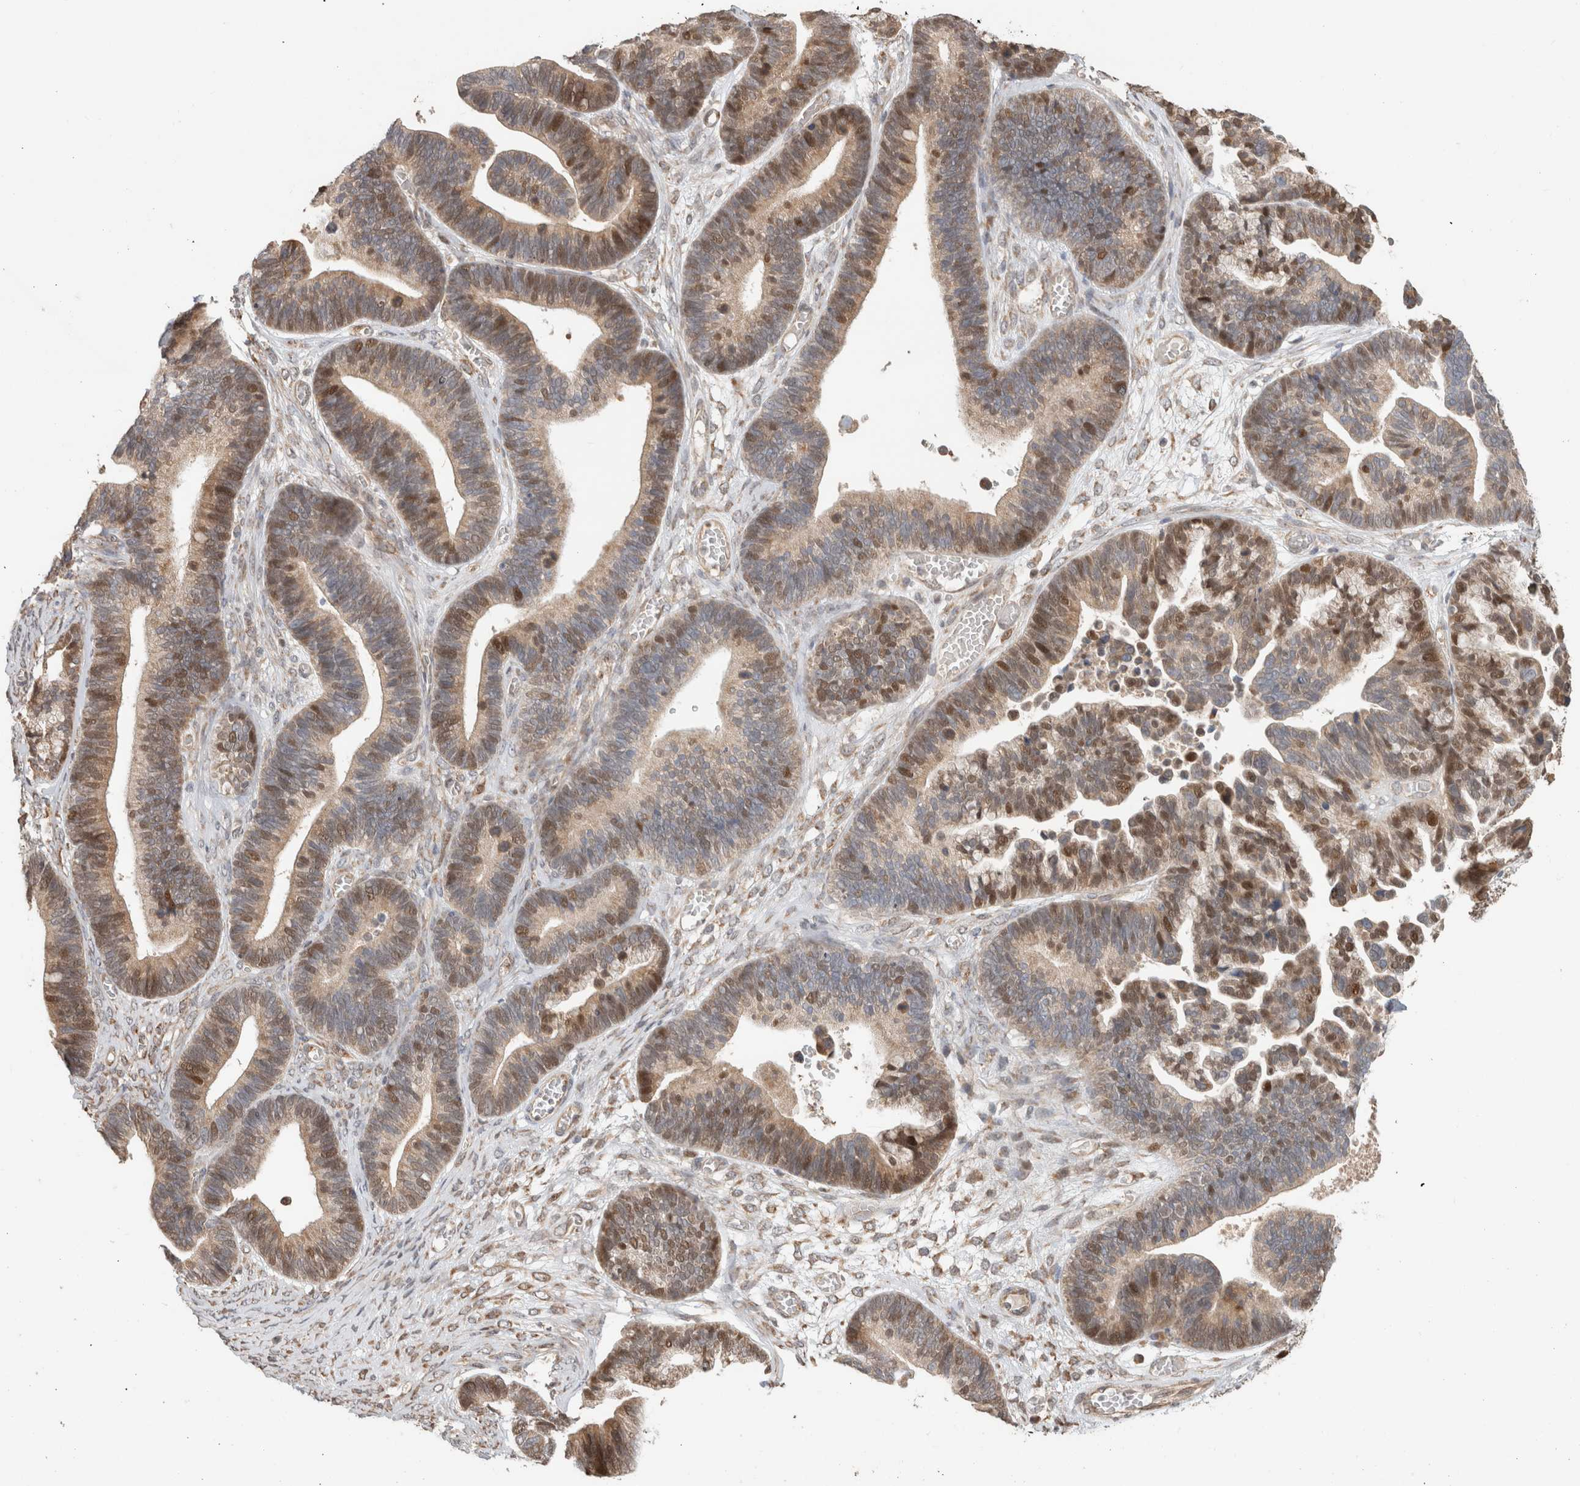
{"staining": {"intensity": "moderate", "quantity": ">75%", "location": "cytoplasmic/membranous,nuclear"}, "tissue": "ovarian cancer", "cell_type": "Tumor cells", "image_type": "cancer", "snomed": [{"axis": "morphology", "description": "Cystadenocarcinoma, serous, NOS"}, {"axis": "topography", "description": "Ovary"}], "caption": "Serous cystadenocarcinoma (ovarian) stained with DAB (3,3'-diaminobenzidine) IHC displays medium levels of moderate cytoplasmic/membranous and nuclear positivity in approximately >75% of tumor cells.", "gene": "GINS4", "patient": {"sex": "female", "age": 56}}